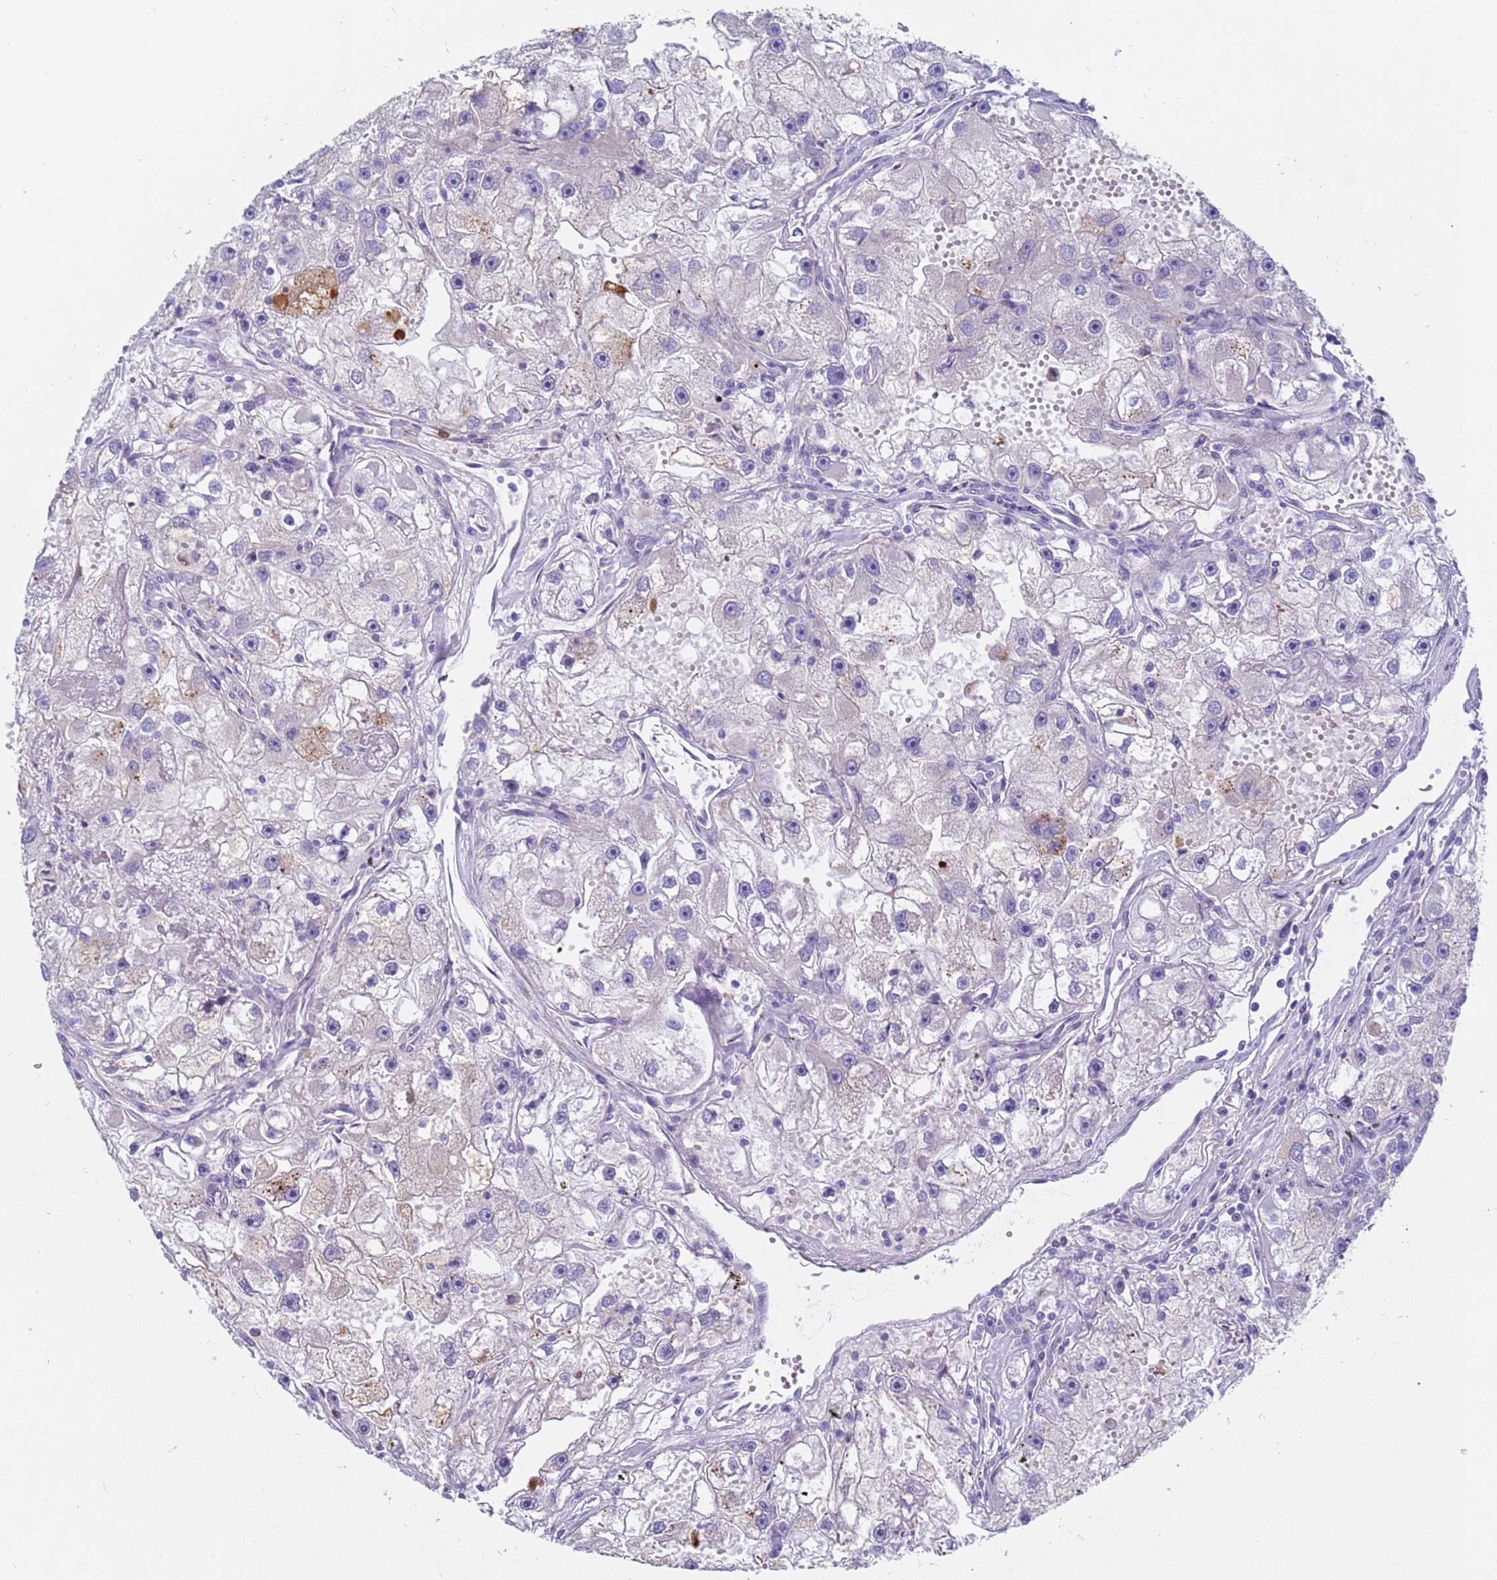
{"staining": {"intensity": "negative", "quantity": "none", "location": "none"}, "tissue": "renal cancer", "cell_type": "Tumor cells", "image_type": "cancer", "snomed": [{"axis": "morphology", "description": "Adenocarcinoma, NOS"}, {"axis": "topography", "description": "Kidney"}], "caption": "Tumor cells show no significant protein expression in adenocarcinoma (renal). (DAB (3,3'-diaminobenzidine) immunohistochemistry (IHC) visualized using brightfield microscopy, high magnification).", "gene": "C4orf46", "patient": {"sex": "male", "age": 63}}